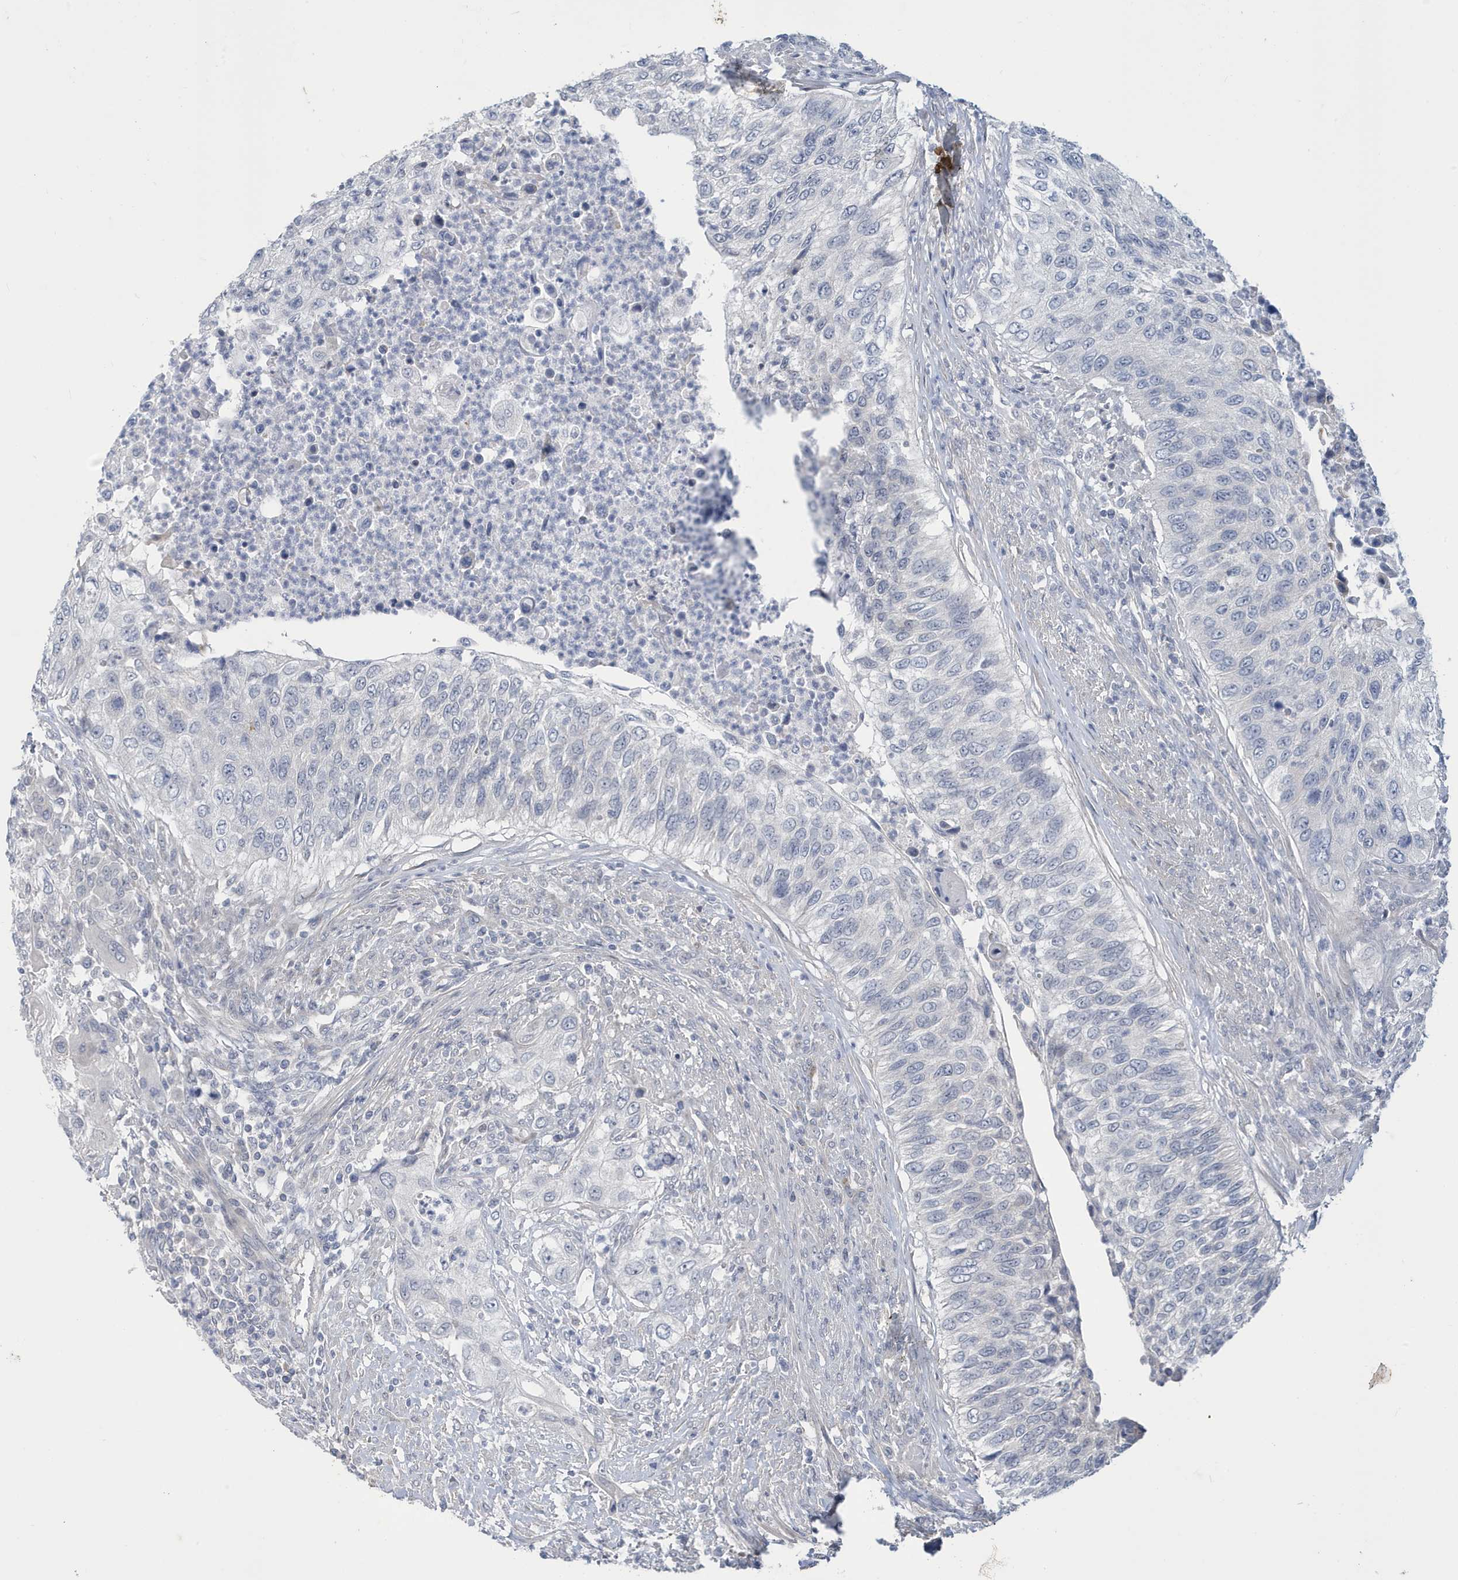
{"staining": {"intensity": "negative", "quantity": "none", "location": "none"}, "tissue": "urothelial cancer", "cell_type": "Tumor cells", "image_type": "cancer", "snomed": [{"axis": "morphology", "description": "Urothelial carcinoma, High grade"}, {"axis": "topography", "description": "Urinary bladder"}], "caption": "An image of urothelial cancer stained for a protein exhibits no brown staining in tumor cells. (Brightfield microscopy of DAB (3,3'-diaminobenzidine) IHC at high magnification).", "gene": "ZNF654", "patient": {"sex": "female", "age": 60}}